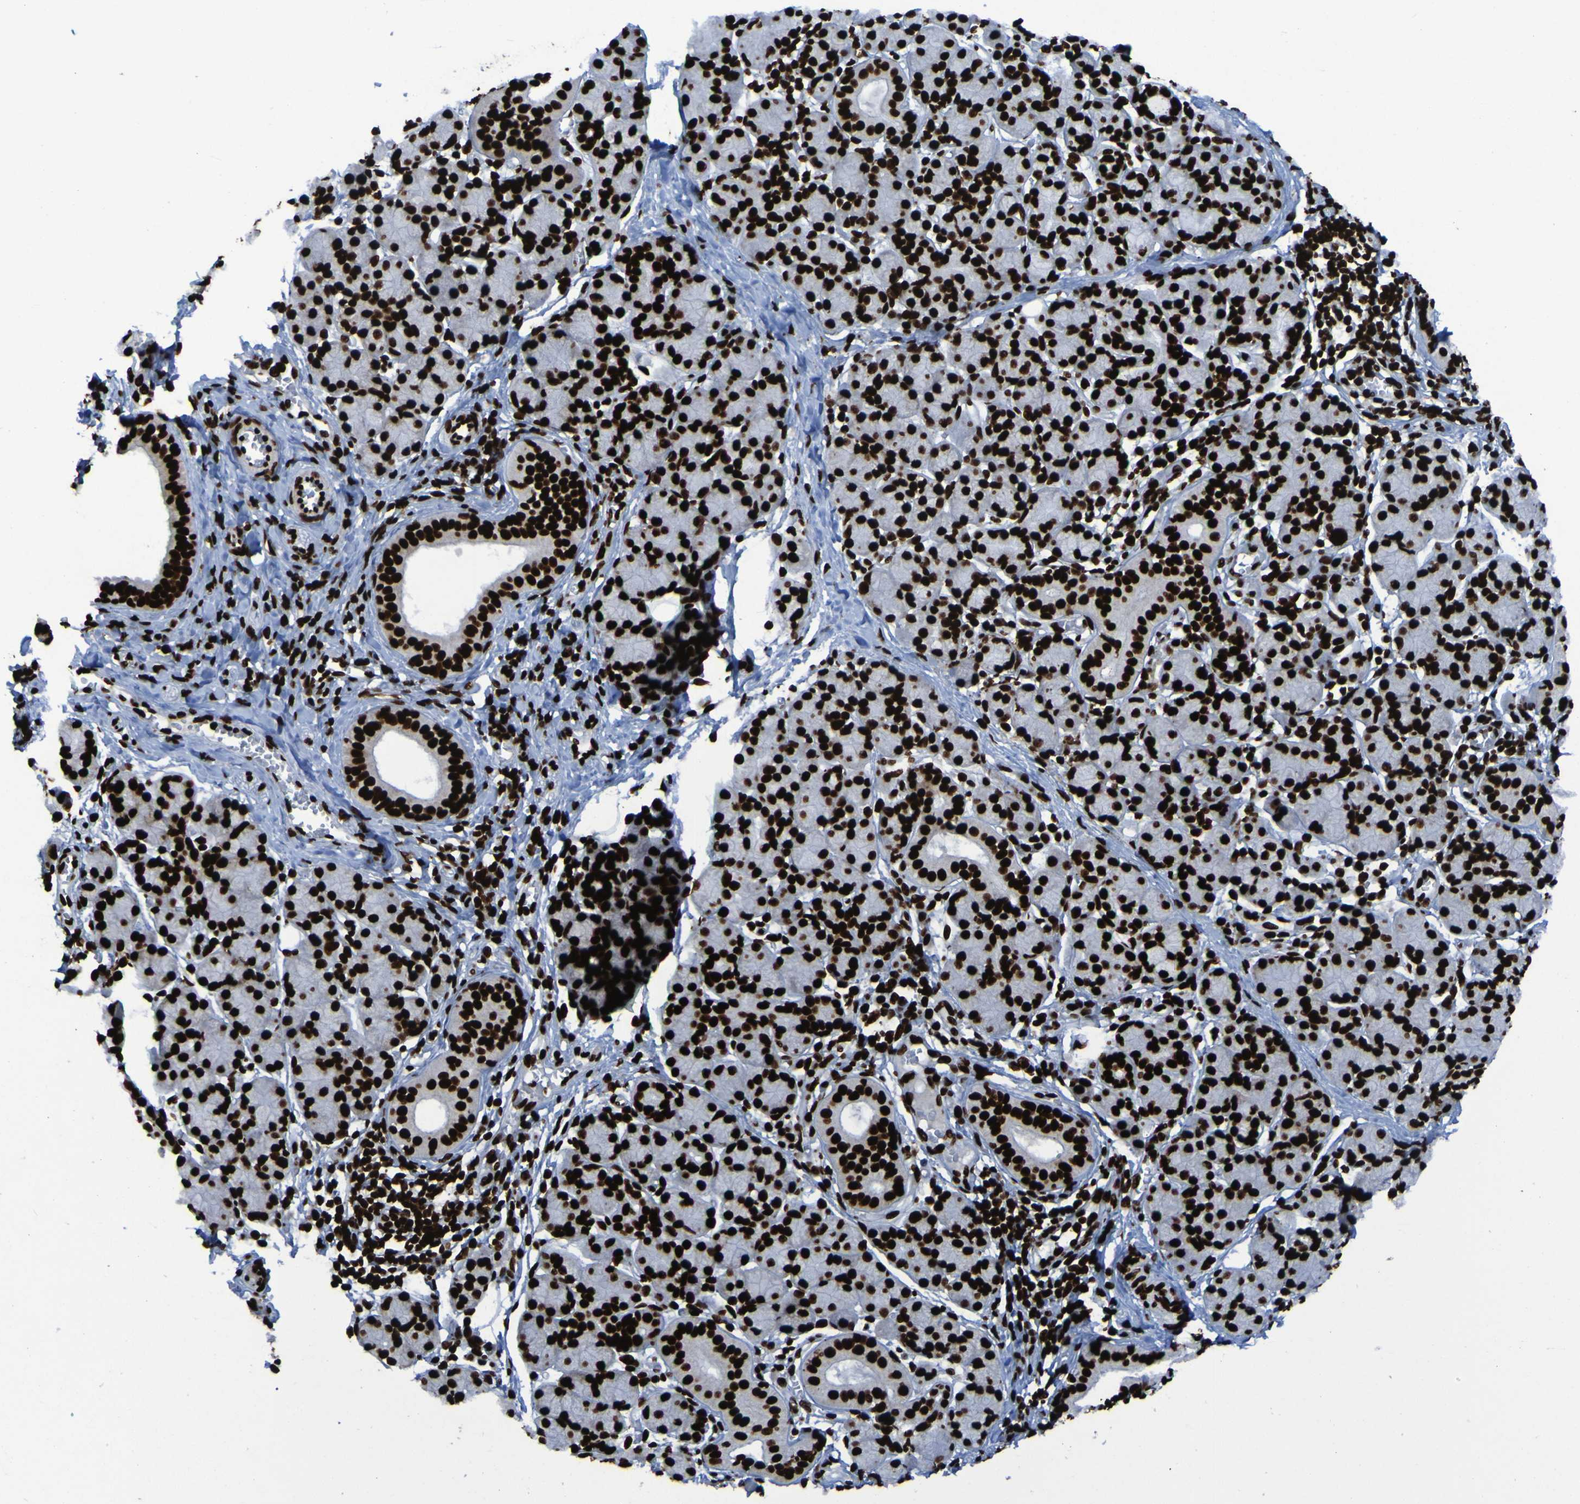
{"staining": {"intensity": "strong", "quantity": ">75%", "location": "nuclear"}, "tissue": "salivary gland", "cell_type": "Glandular cells", "image_type": "normal", "snomed": [{"axis": "morphology", "description": "Normal tissue, NOS"}, {"axis": "morphology", "description": "Inflammation, NOS"}, {"axis": "topography", "description": "Lymph node"}, {"axis": "topography", "description": "Salivary gland"}], "caption": "Glandular cells show high levels of strong nuclear staining in approximately >75% of cells in unremarkable salivary gland. The staining is performed using DAB brown chromogen to label protein expression. The nuclei are counter-stained blue using hematoxylin.", "gene": "NPM1", "patient": {"sex": "male", "age": 3}}